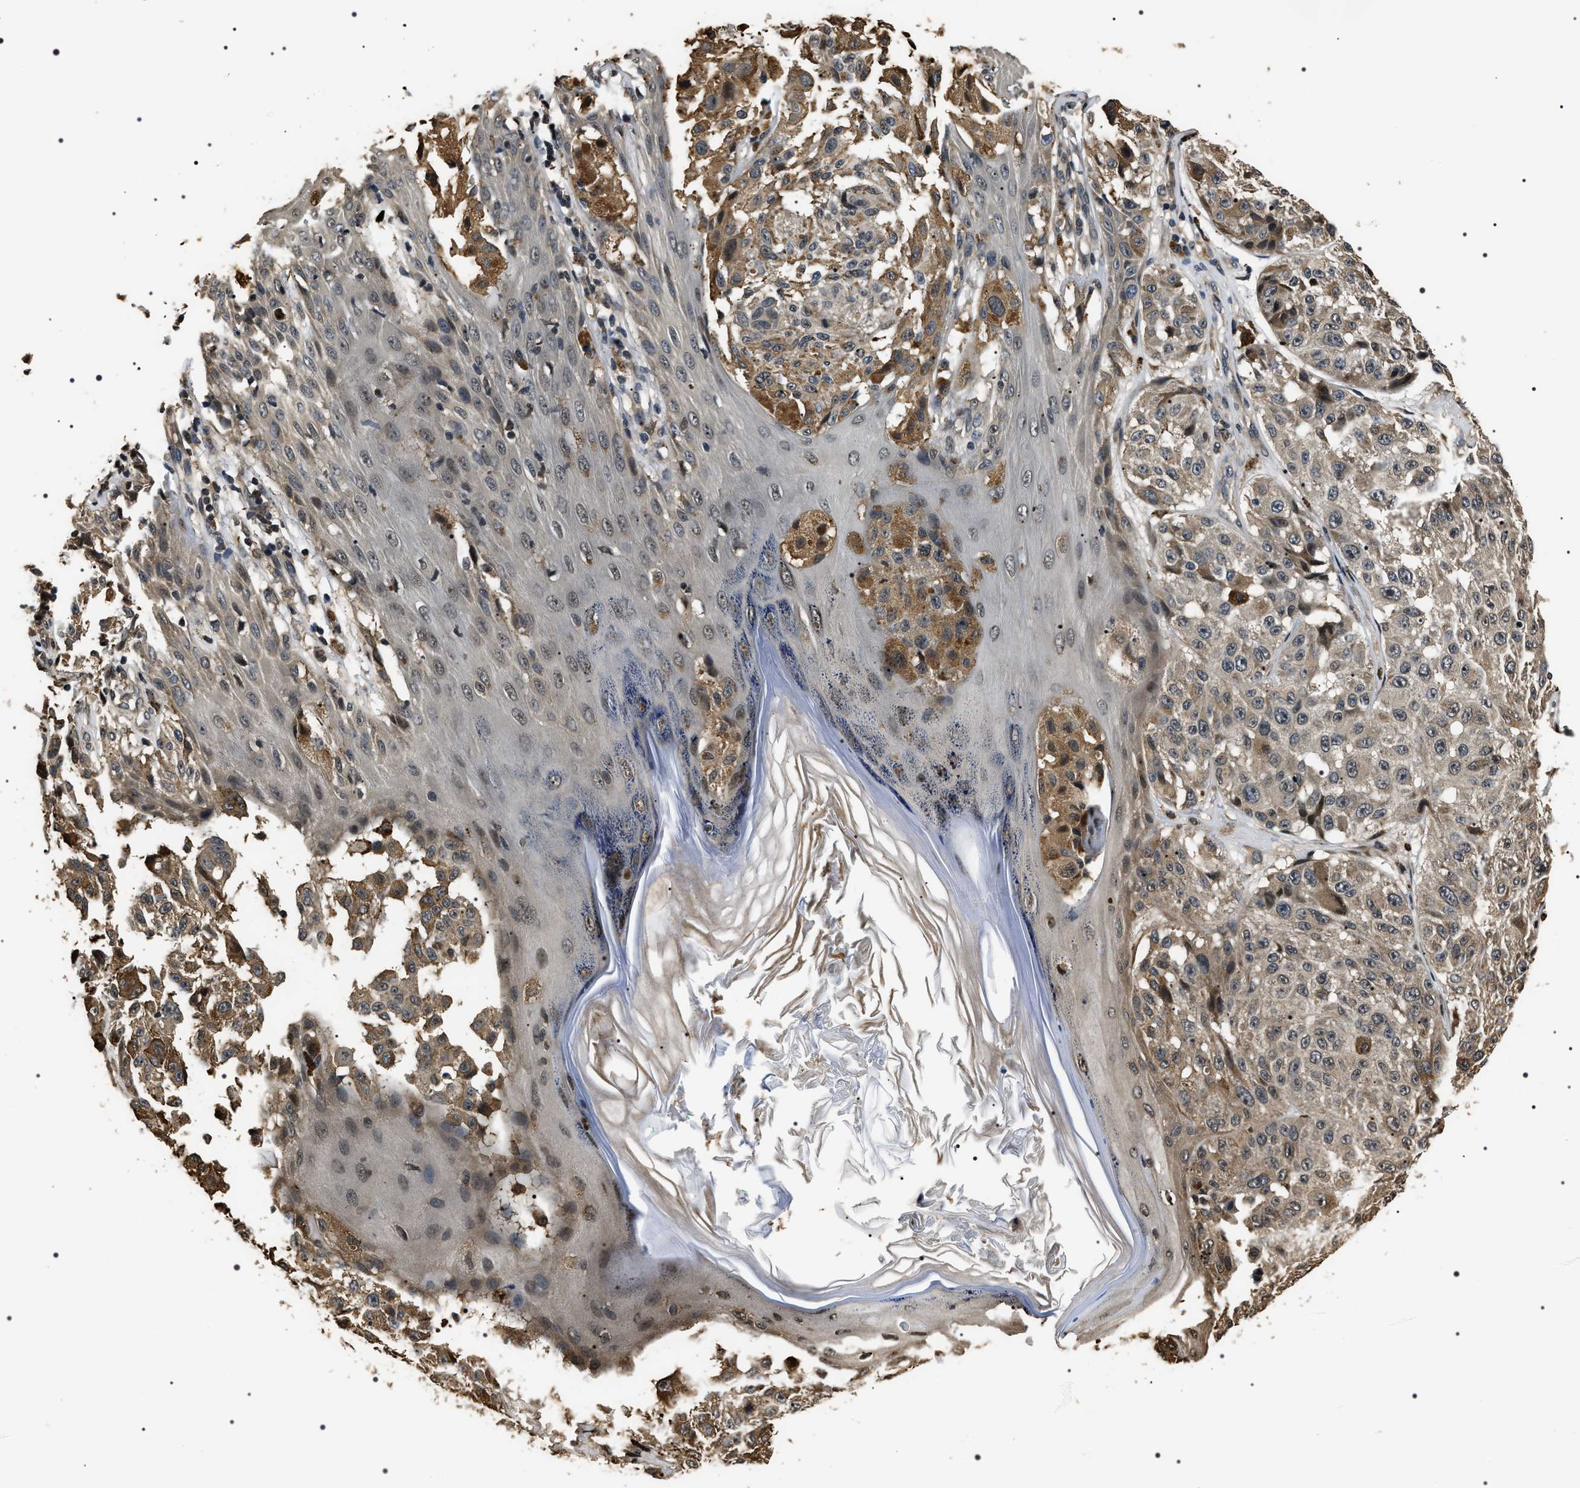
{"staining": {"intensity": "weak", "quantity": "<25%", "location": "cytoplasmic/membranous"}, "tissue": "melanoma", "cell_type": "Tumor cells", "image_type": "cancer", "snomed": [{"axis": "morphology", "description": "Malignant melanoma, NOS"}, {"axis": "topography", "description": "Skin"}], "caption": "This is an immunohistochemistry (IHC) histopathology image of human melanoma. There is no positivity in tumor cells.", "gene": "ARHGAP22", "patient": {"sex": "female", "age": 46}}